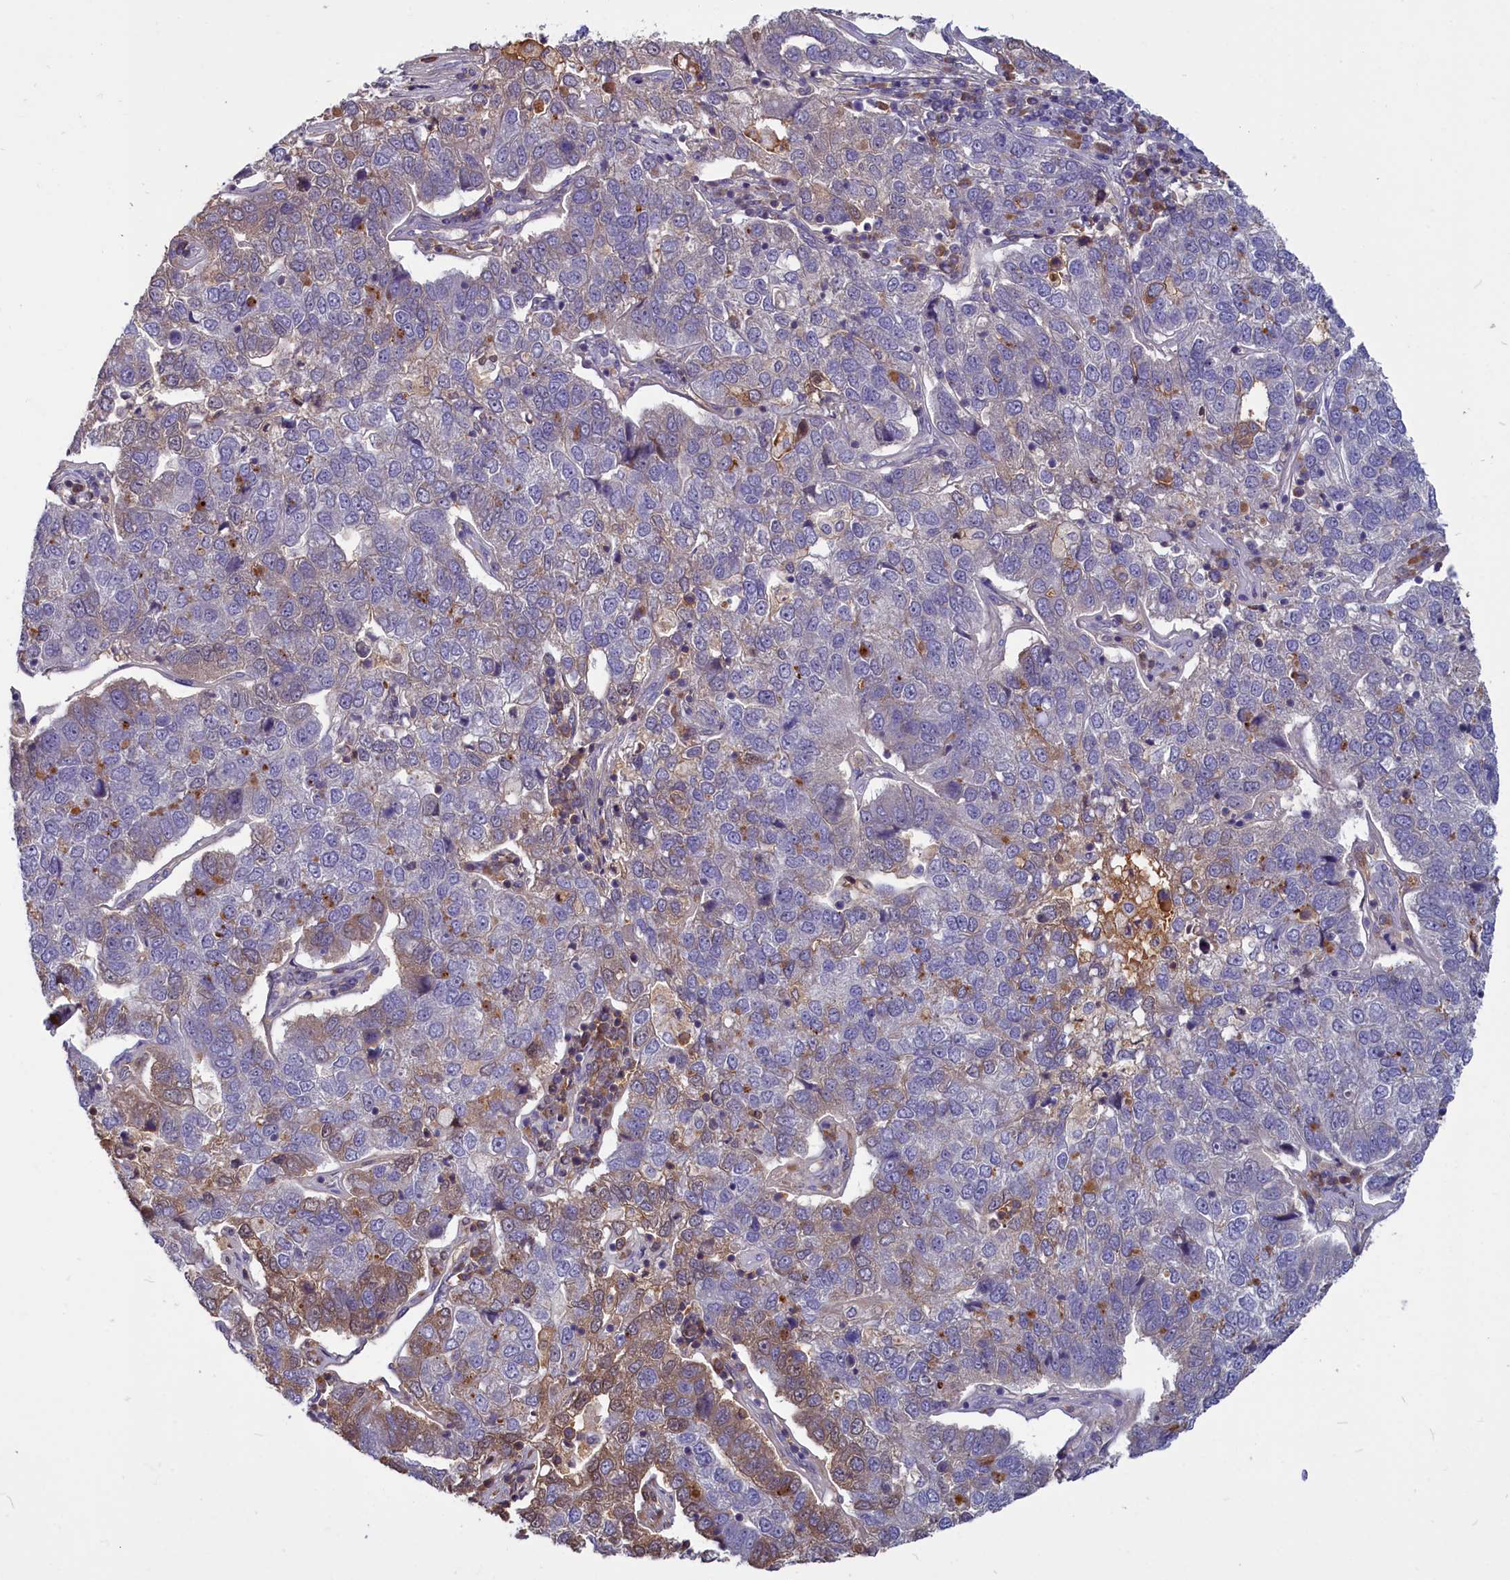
{"staining": {"intensity": "moderate", "quantity": "<25%", "location": "cytoplasmic/membranous"}, "tissue": "pancreatic cancer", "cell_type": "Tumor cells", "image_type": "cancer", "snomed": [{"axis": "morphology", "description": "Adenocarcinoma, NOS"}, {"axis": "topography", "description": "Pancreas"}], "caption": "The immunohistochemical stain shows moderate cytoplasmic/membranous staining in tumor cells of pancreatic adenocarcinoma tissue.", "gene": "SV2C", "patient": {"sex": "female", "age": 61}}